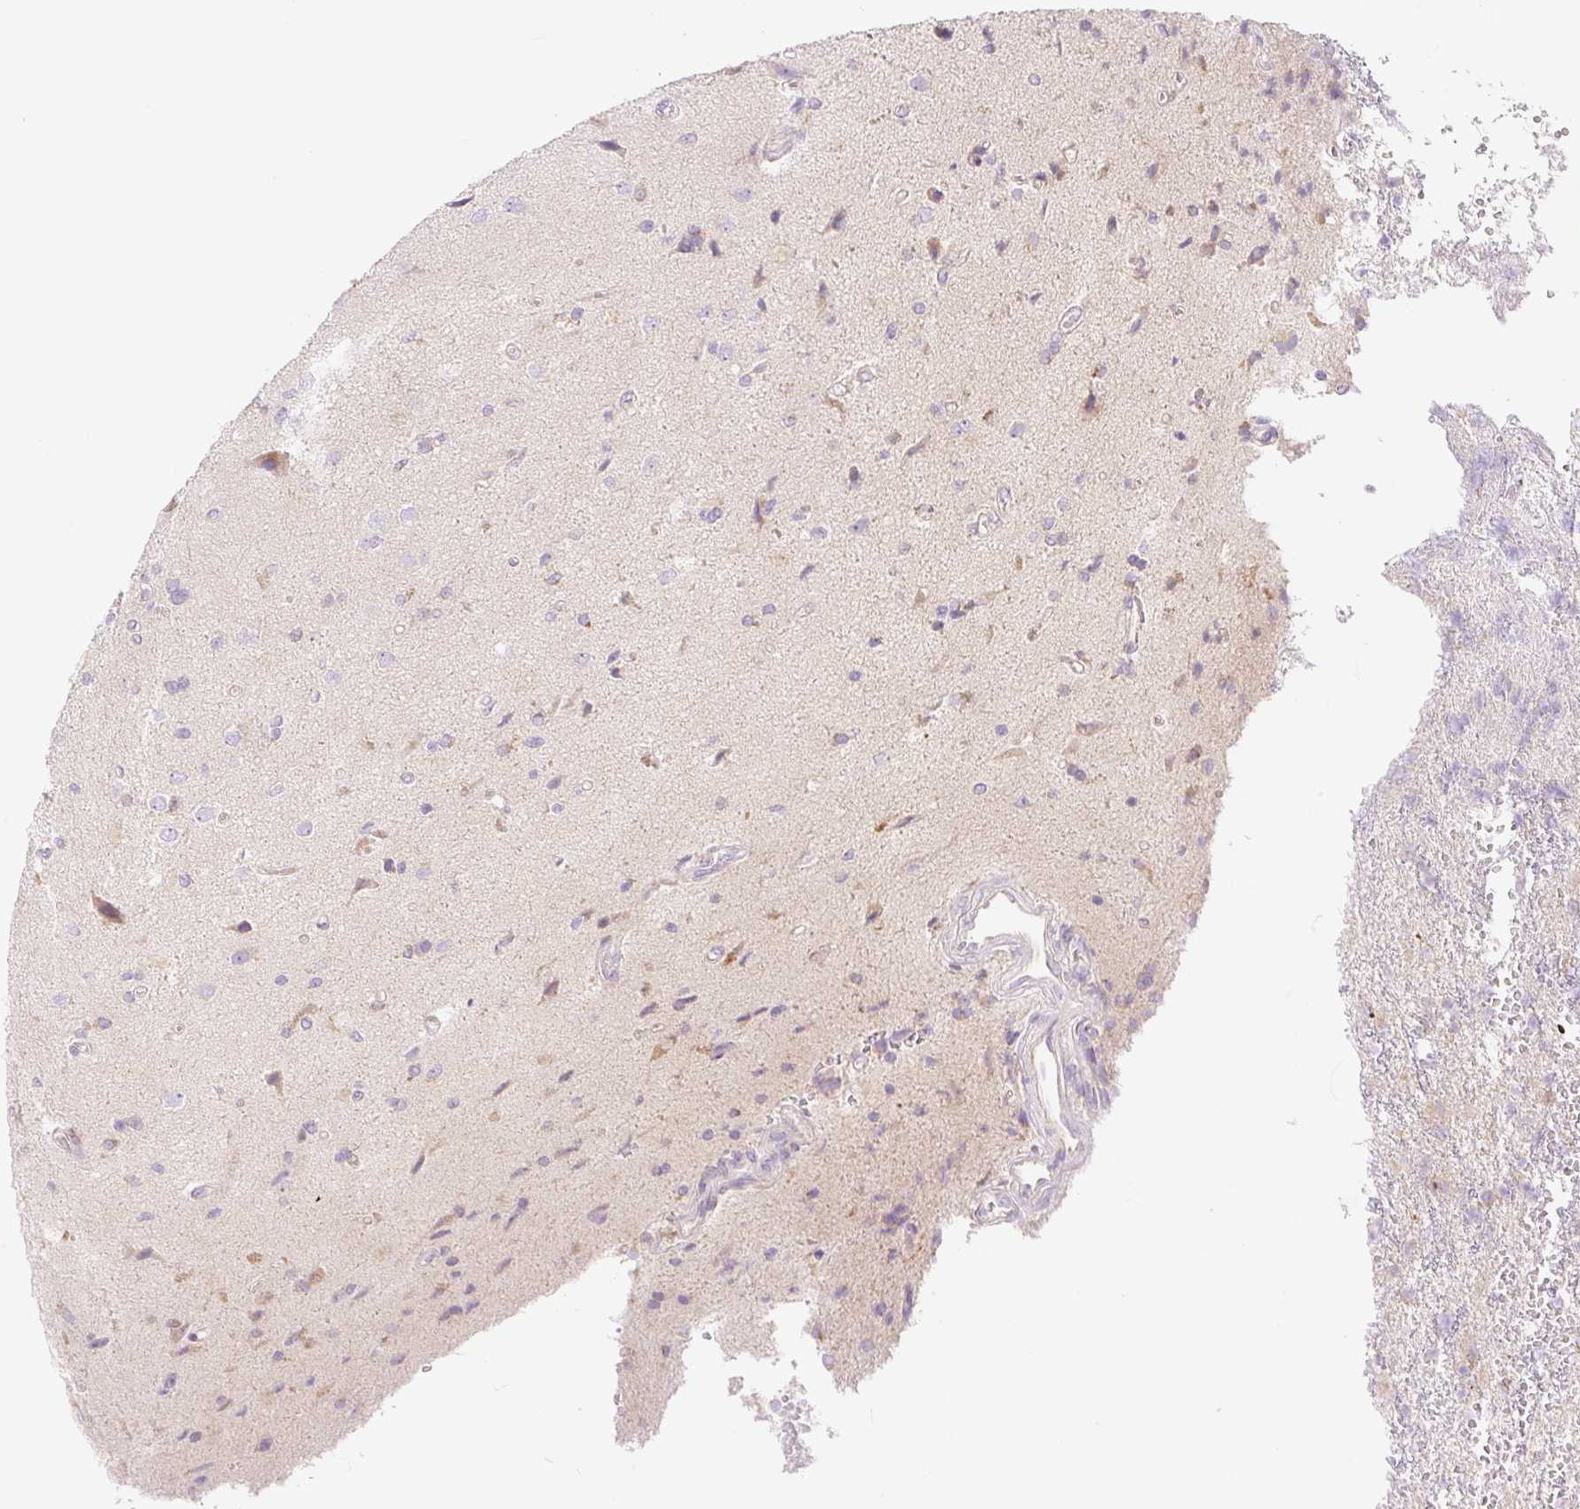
{"staining": {"intensity": "negative", "quantity": "none", "location": "none"}, "tissue": "glioma", "cell_type": "Tumor cells", "image_type": "cancer", "snomed": [{"axis": "morphology", "description": "Glioma, malignant, High grade"}, {"axis": "topography", "description": "Brain"}], "caption": "Immunohistochemistry photomicrograph of glioma stained for a protein (brown), which reveals no expression in tumor cells.", "gene": "FOCAD", "patient": {"sex": "male", "age": 56}}